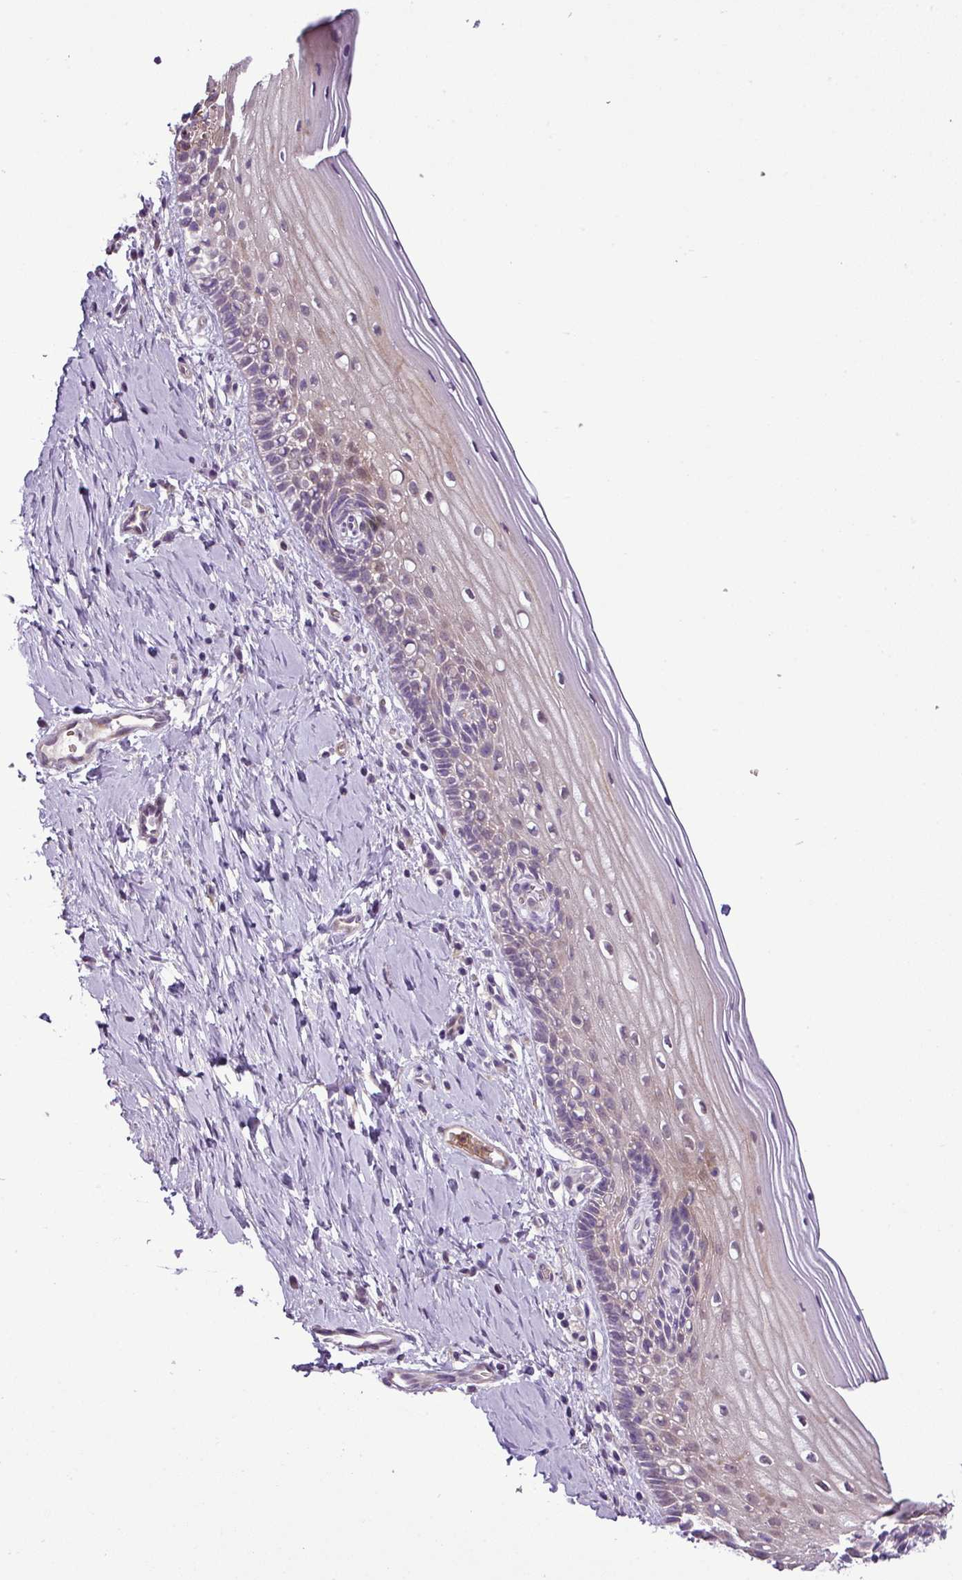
{"staining": {"intensity": "moderate", "quantity": "25%-75%", "location": "cytoplasmic/membranous,nuclear"}, "tissue": "cervix", "cell_type": "Glandular cells", "image_type": "normal", "snomed": [{"axis": "morphology", "description": "Normal tissue, NOS"}, {"axis": "topography", "description": "Cervix"}], "caption": "Brown immunohistochemical staining in unremarkable cervix demonstrates moderate cytoplasmic/membranous,nuclear positivity in about 25%-75% of glandular cells. The protein is shown in brown color, while the nuclei are stained blue.", "gene": "NBEAL2", "patient": {"sex": "female", "age": 44}}